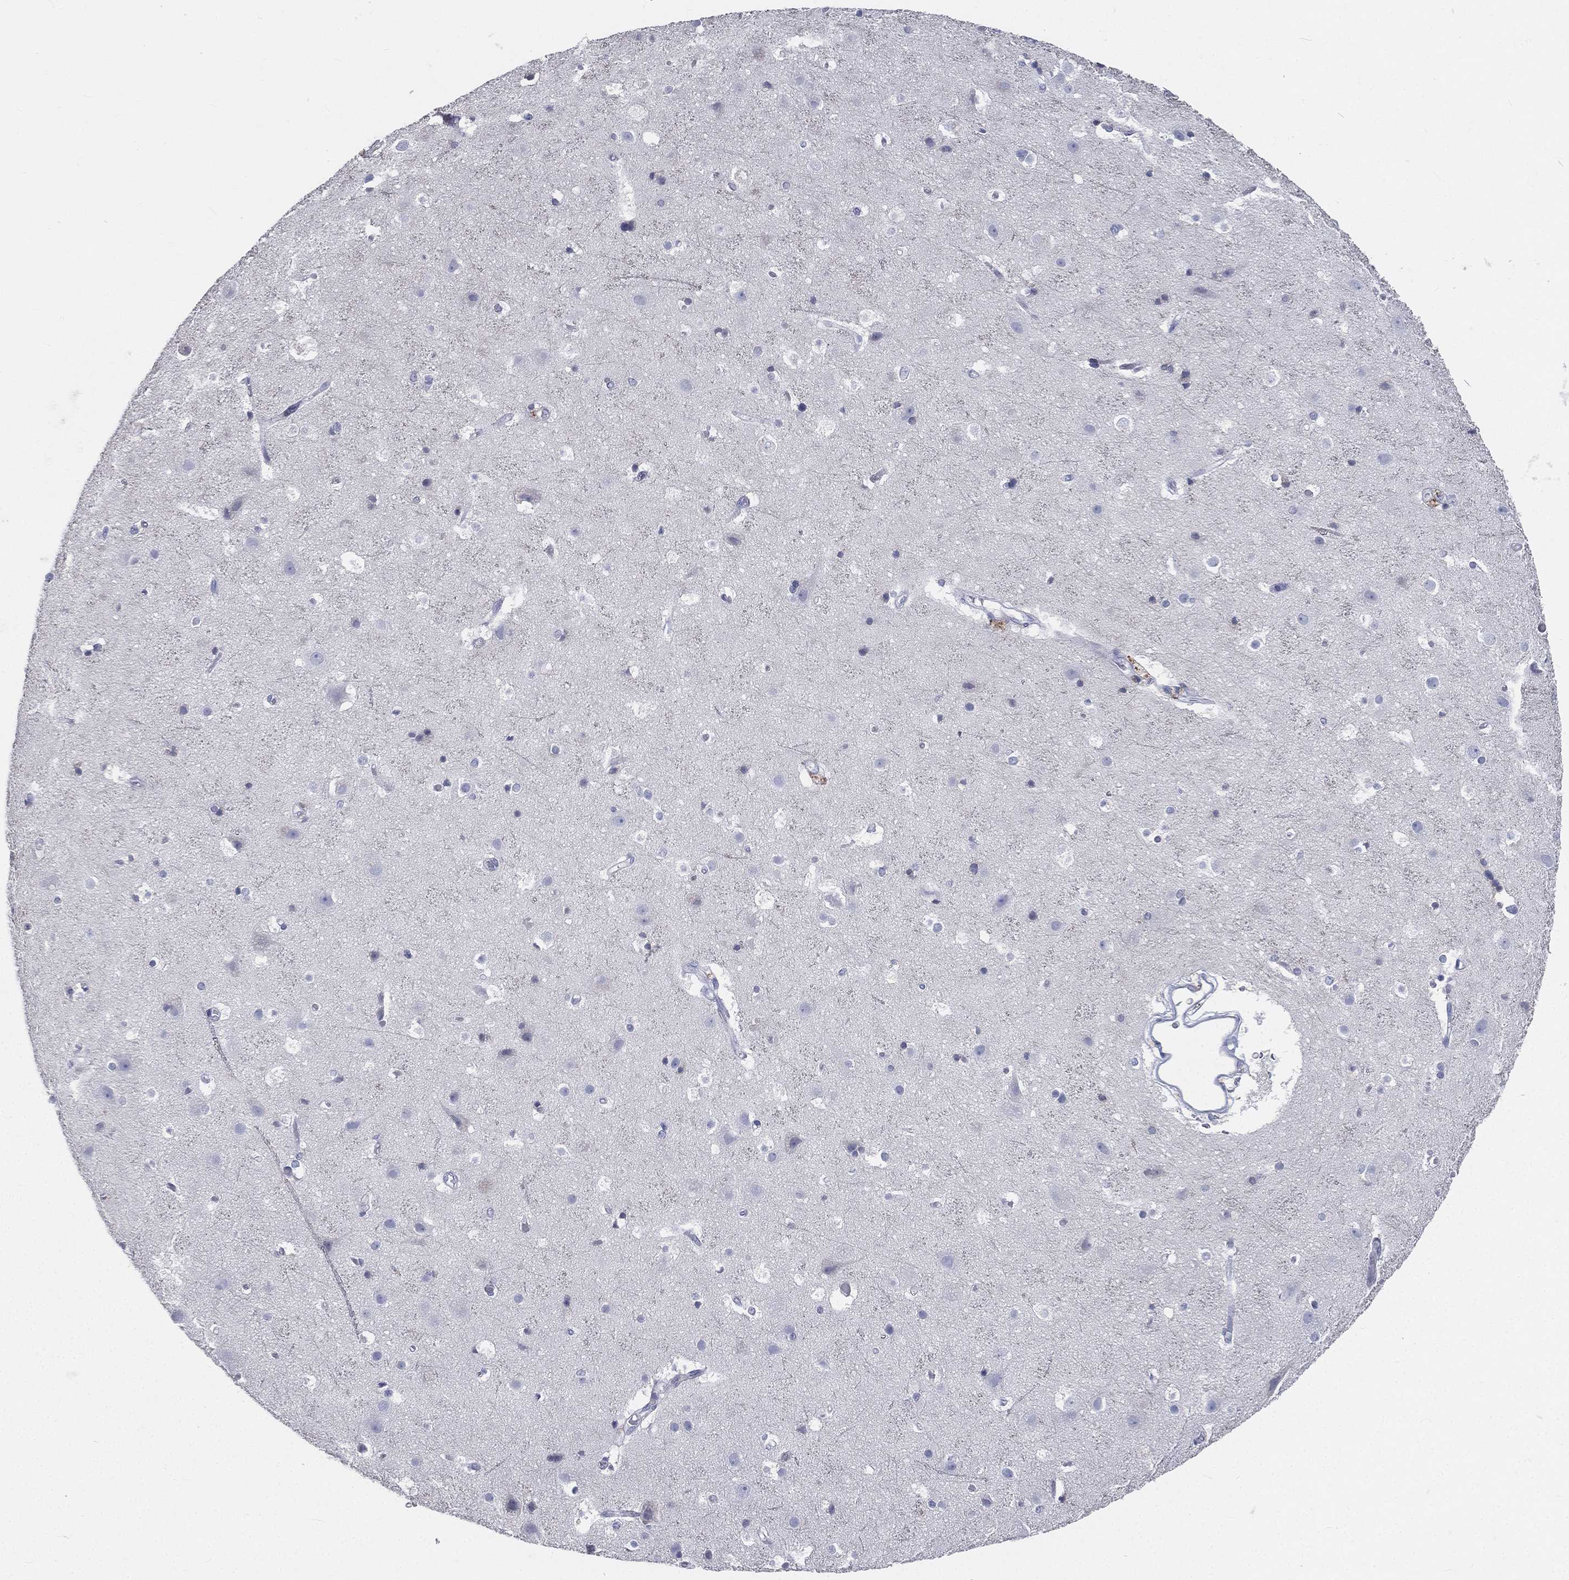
{"staining": {"intensity": "negative", "quantity": "none", "location": "none"}, "tissue": "cerebral cortex", "cell_type": "Endothelial cells", "image_type": "normal", "snomed": [{"axis": "morphology", "description": "Normal tissue, NOS"}, {"axis": "topography", "description": "Cerebral cortex"}], "caption": "Immunohistochemical staining of benign human cerebral cortex exhibits no significant staining in endothelial cells.", "gene": "CD3D", "patient": {"sex": "female", "age": 52}}